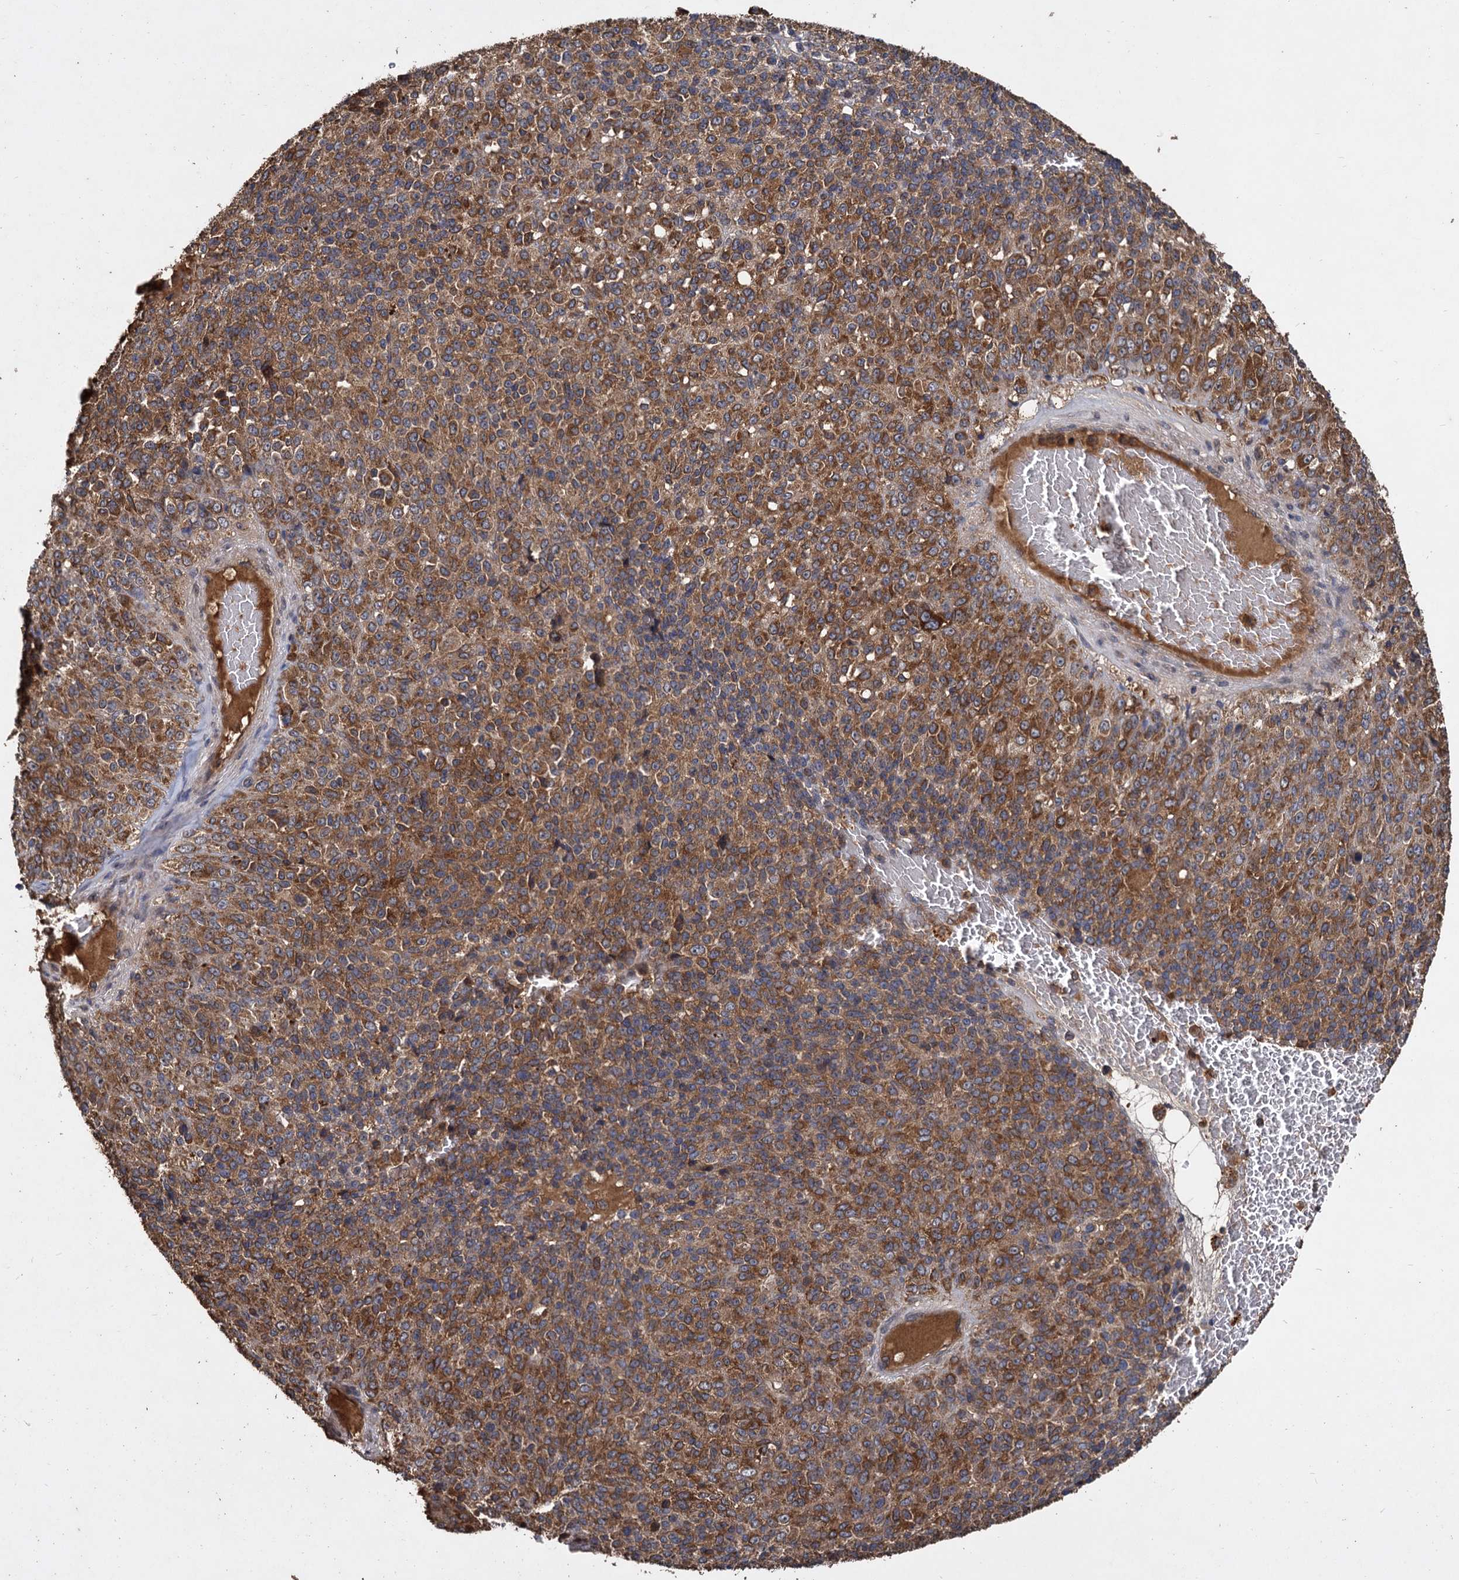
{"staining": {"intensity": "strong", "quantity": ">75%", "location": "cytoplasmic/membranous"}, "tissue": "melanoma", "cell_type": "Tumor cells", "image_type": "cancer", "snomed": [{"axis": "morphology", "description": "Malignant melanoma, Metastatic site"}, {"axis": "topography", "description": "Brain"}], "caption": "Immunohistochemical staining of melanoma displays strong cytoplasmic/membranous protein staining in about >75% of tumor cells.", "gene": "GCLC", "patient": {"sex": "female", "age": 56}}